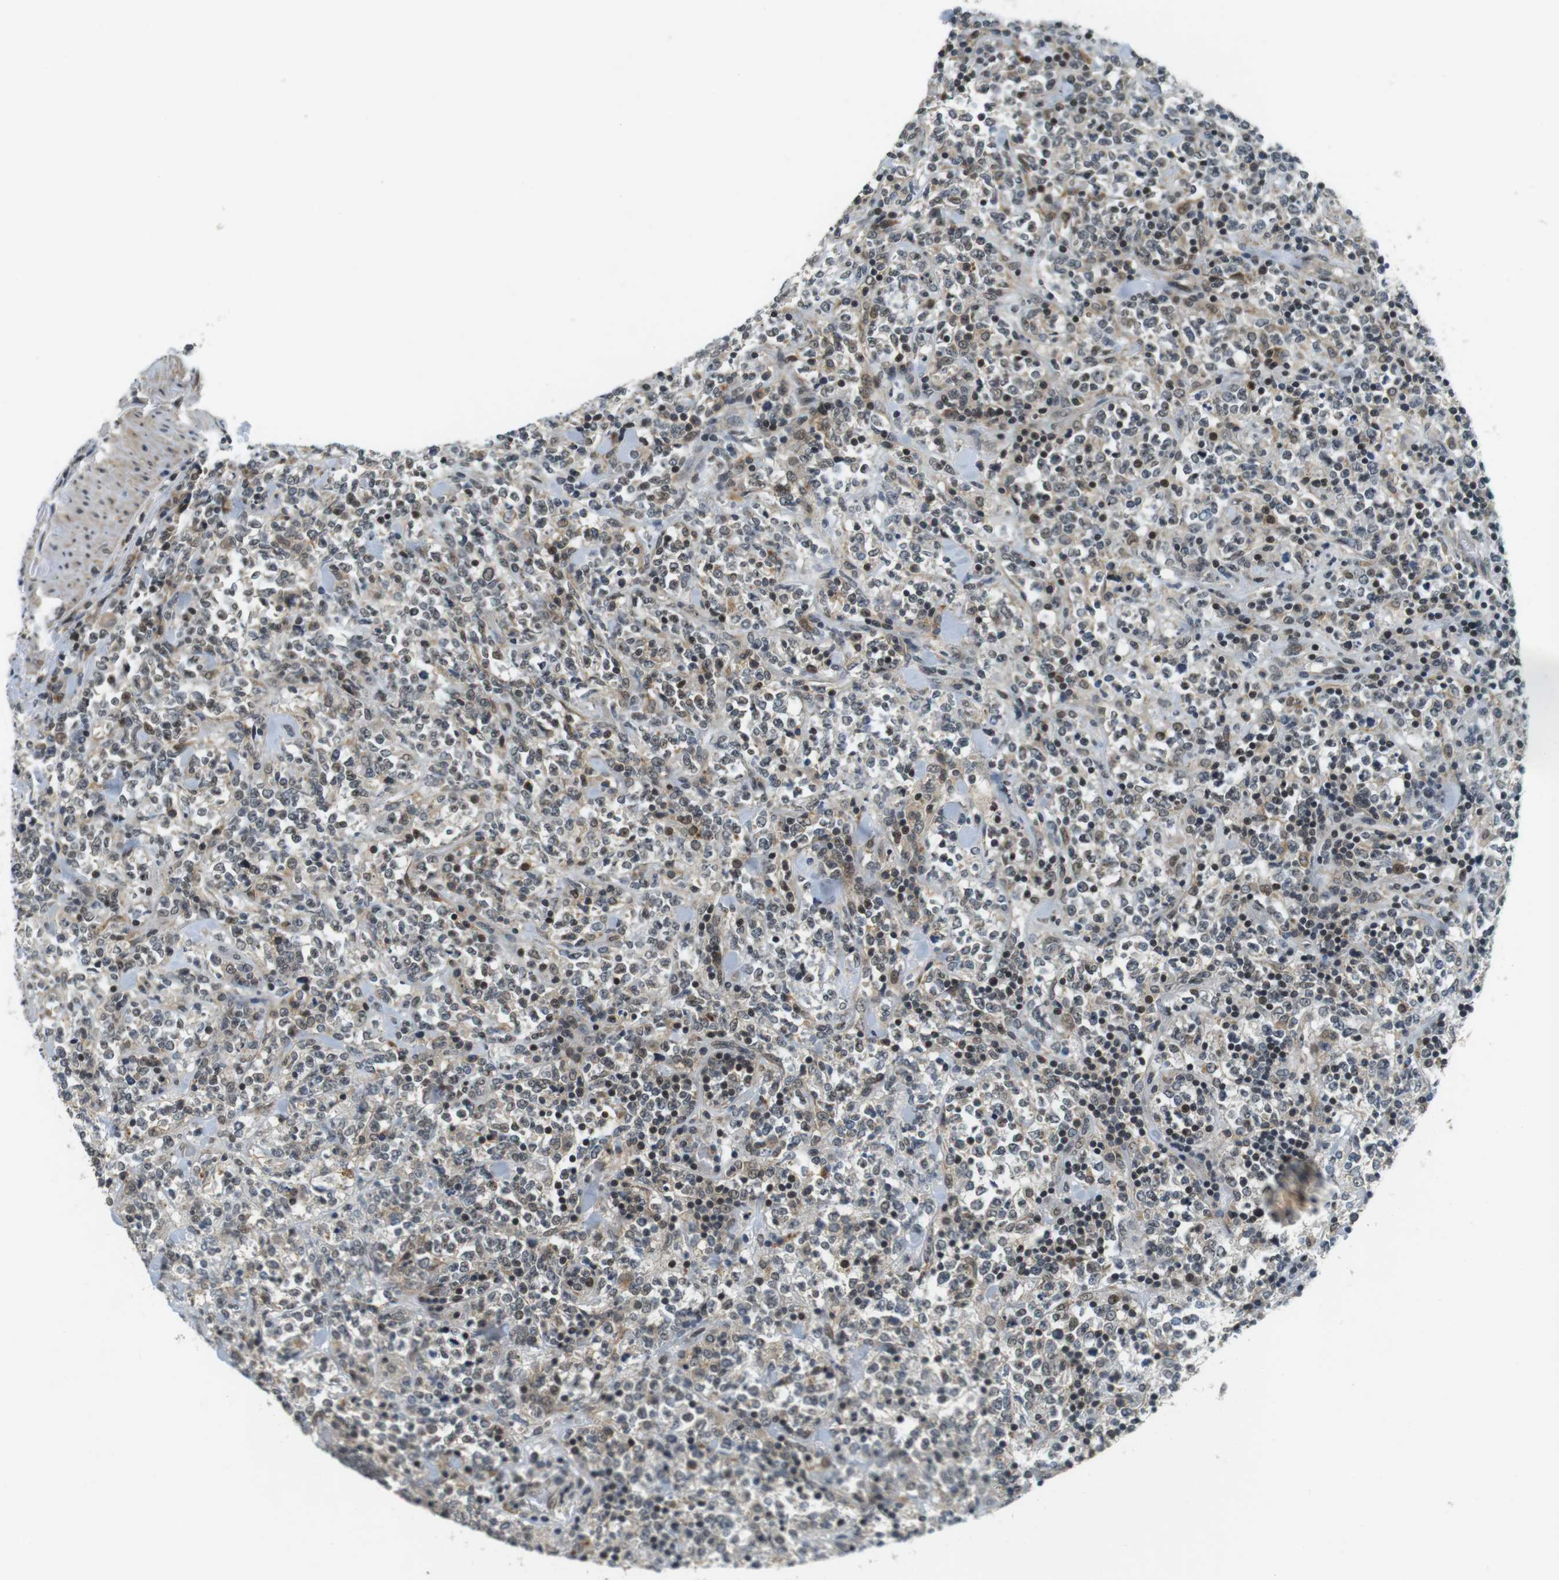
{"staining": {"intensity": "weak", "quantity": "25%-75%", "location": "cytoplasmic/membranous,nuclear"}, "tissue": "lymphoma", "cell_type": "Tumor cells", "image_type": "cancer", "snomed": [{"axis": "morphology", "description": "Malignant lymphoma, non-Hodgkin's type, High grade"}, {"axis": "topography", "description": "Soft tissue"}], "caption": "IHC (DAB) staining of human lymphoma displays weak cytoplasmic/membranous and nuclear protein positivity in approximately 25%-75% of tumor cells.", "gene": "BRD4", "patient": {"sex": "male", "age": 18}}